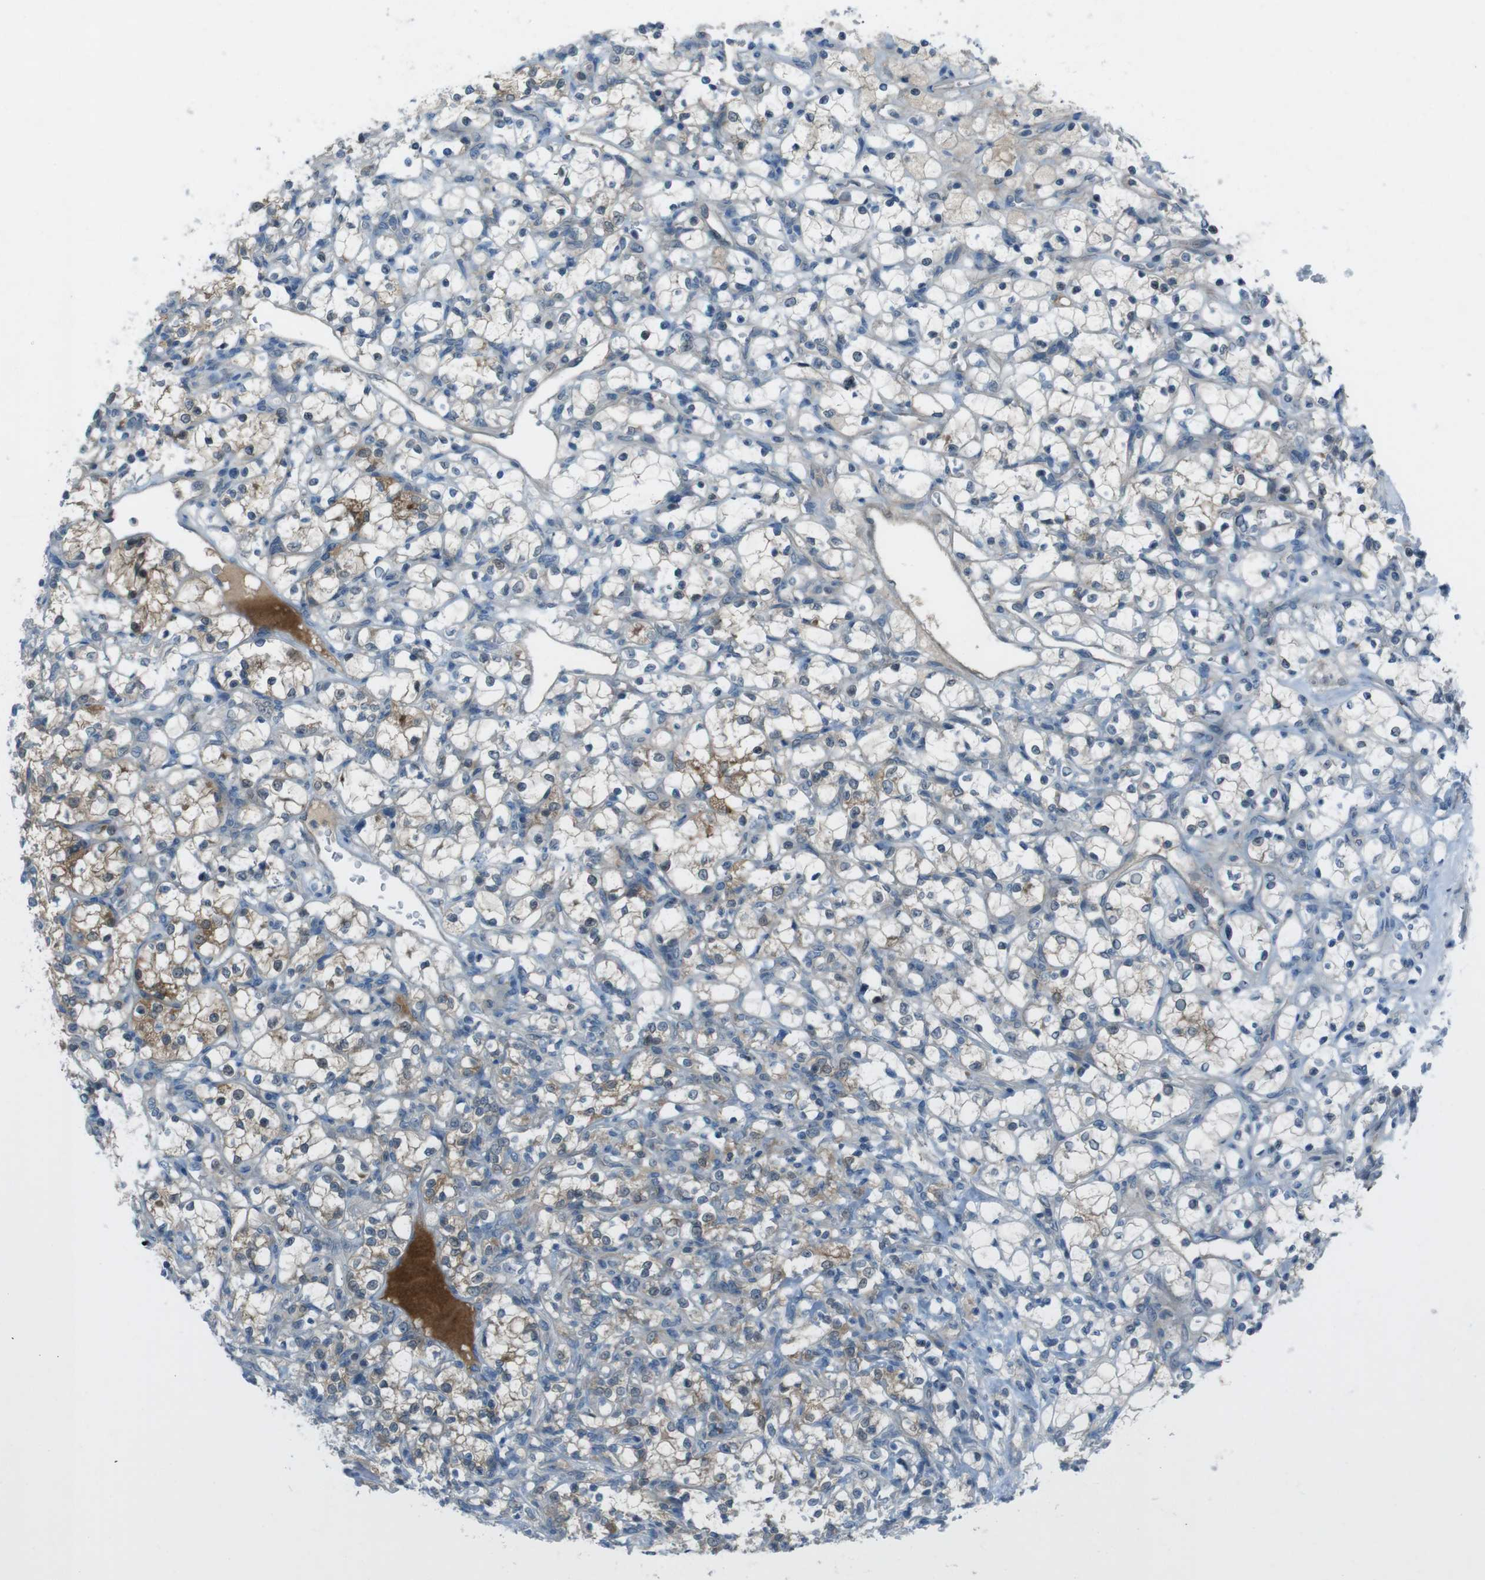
{"staining": {"intensity": "weak", "quantity": "<25%", "location": "cytoplasmic/membranous"}, "tissue": "renal cancer", "cell_type": "Tumor cells", "image_type": "cancer", "snomed": [{"axis": "morphology", "description": "Adenocarcinoma, NOS"}, {"axis": "topography", "description": "Kidney"}], "caption": "Tumor cells show no significant protein staining in renal cancer (adenocarcinoma).", "gene": "ZDHHC20", "patient": {"sex": "female", "age": 69}}